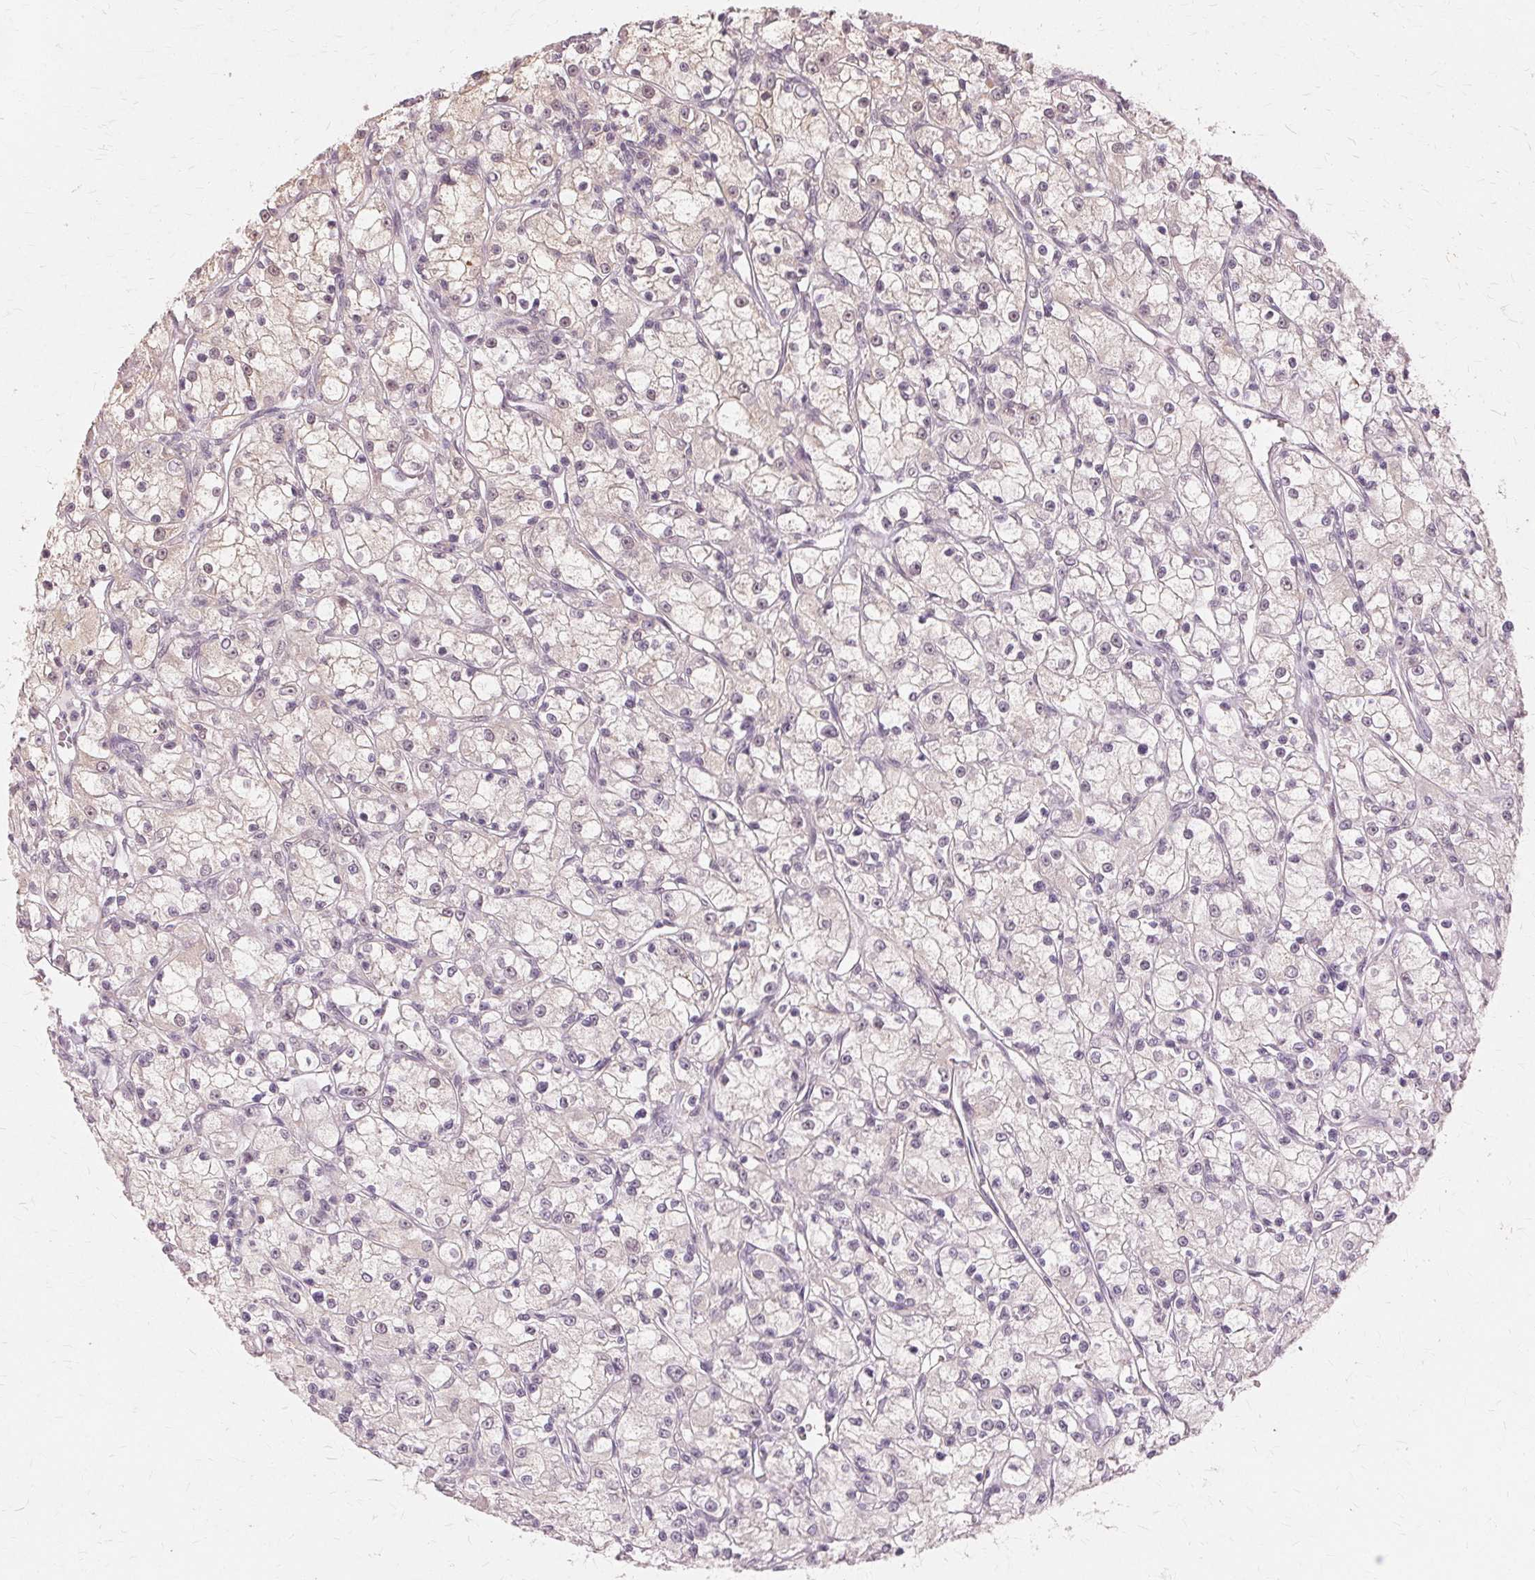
{"staining": {"intensity": "weak", "quantity": "<25%", "location": "cytoplasmic/membranous"}, "tissue": "renal cancer", "cell_type": "Tumor cells", "image_type": "cancer", "snomed": [{"axis": "morphology", "description": "Adenocarcinoma, NOS"}, {"axis": "topography", "description": "Kidney"}], "caption": "Protein analysis of adenocarcinoma (renal) shows no significant positivity in tumor cells. (Stains: DAB immunohistochemistry with hematoxylin counter stain, Microscopy: brightfield microscopy at high magnification).", "gene": "PRMT5", "patient": {"sex": "female", "age": 59}}